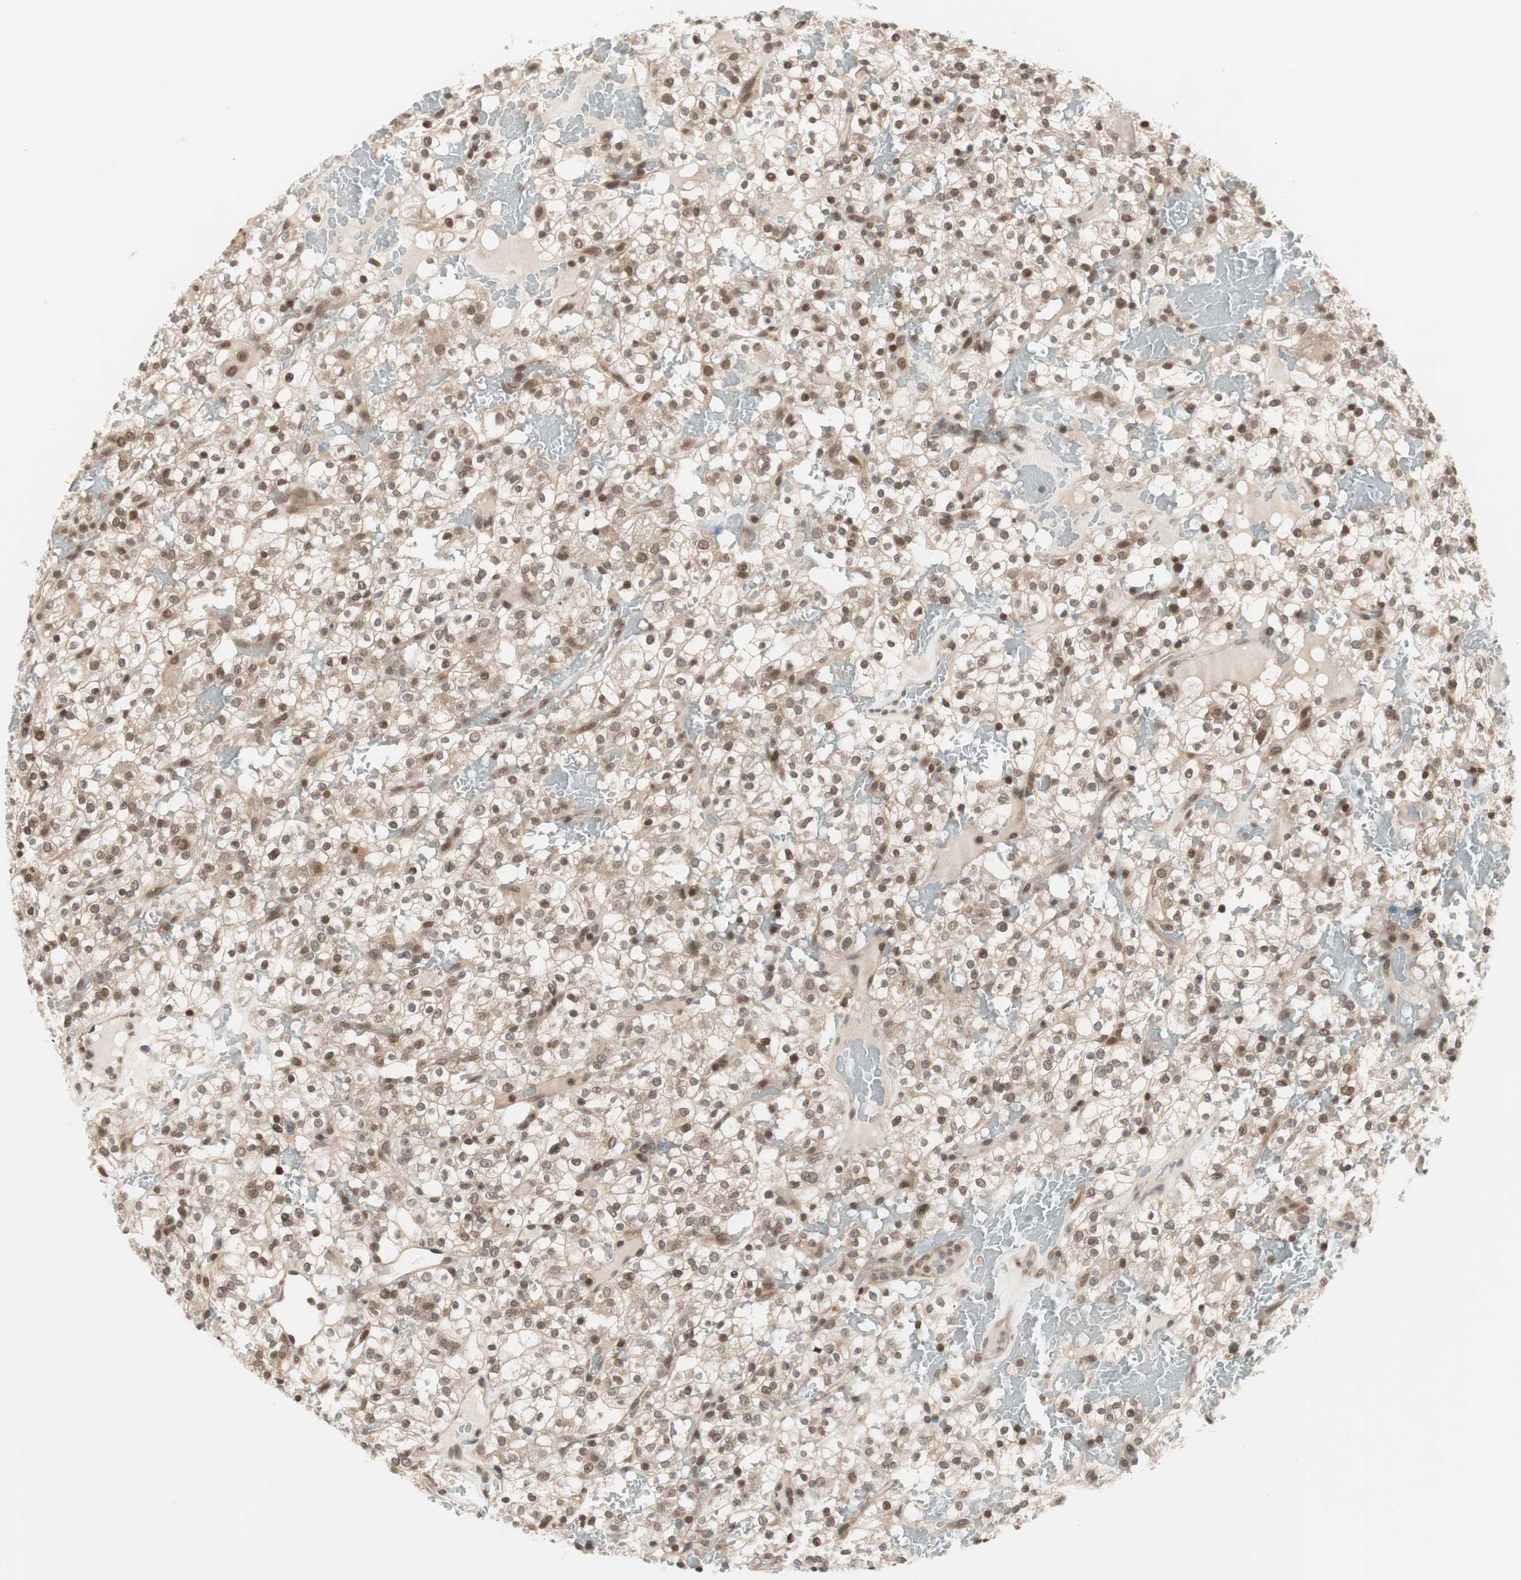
{"staining": {"intensity": "moderate", "quantity": "25%-75%", "location": "cytoplasmic/membranous,nuclear"}, "tissue": "renal cancer", "cell_type": "Tumor cells", "image_type": "cancer", "snomed": [{"axis": "morphology", "description": "Normal tissue, NOS"}, {"axis": "morphology", "description": "Adenocarcinoma, NOS"}, {"axis": "topography", "description": "Kidney"}], "caption": "DAB (3,3'-diaminobenzidine) immunohistochemical staining of human renal cancer demonstrates moderate cytoplasmic/membranous and nuclear protein positivity in about 25%-75% of tumor cells.", "gene": "UBE2I", "patient": {"sex": "female", "age": 72}}